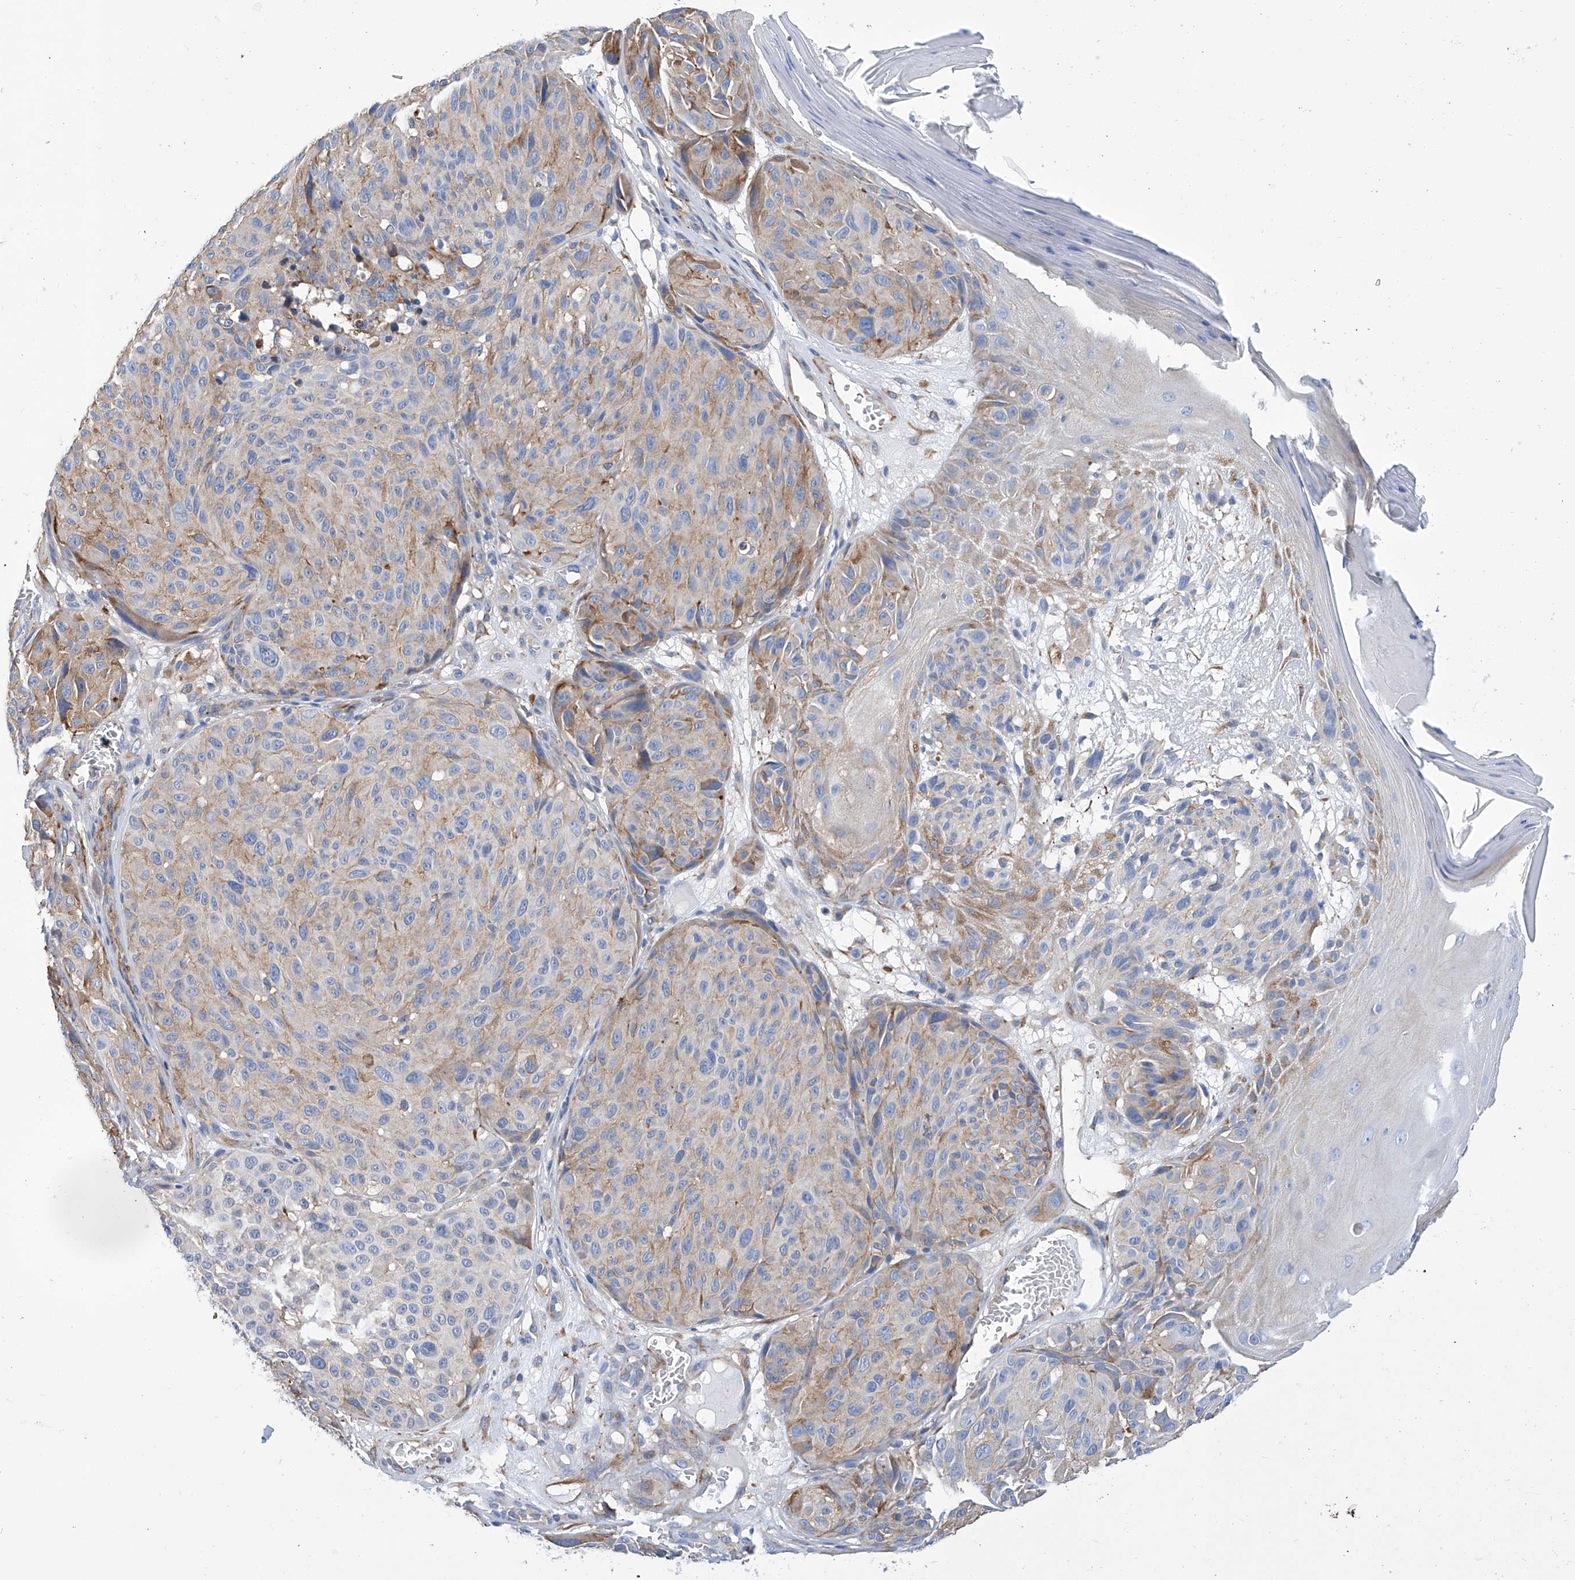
{"staining": {"intensity": "moderate", "quantity": "<25%", "location": "cytoplasmic/membranous"}, "tissue": "melanoma", "cell_type": "Tumor cells", "image_type": "cancer", "snomed": [{"axis": "morphology", "description": "Malignant melanoma, NOS"}, {"axis": "topography", "description": "Skin"}], "caption": "Immunohistochemical staining of malignant melanoma displays low levels of moderate cytoplasmic/membranous protein expression in approximately <25% of tumor cells. Using DAB (3,3'-diaminobenzidine) (brown) and hematoxylin (blue) stains, captured at high magnification using brightfield microscopy.", "gene": "GPT", "patient": {"sex": "male", "age": 83}}